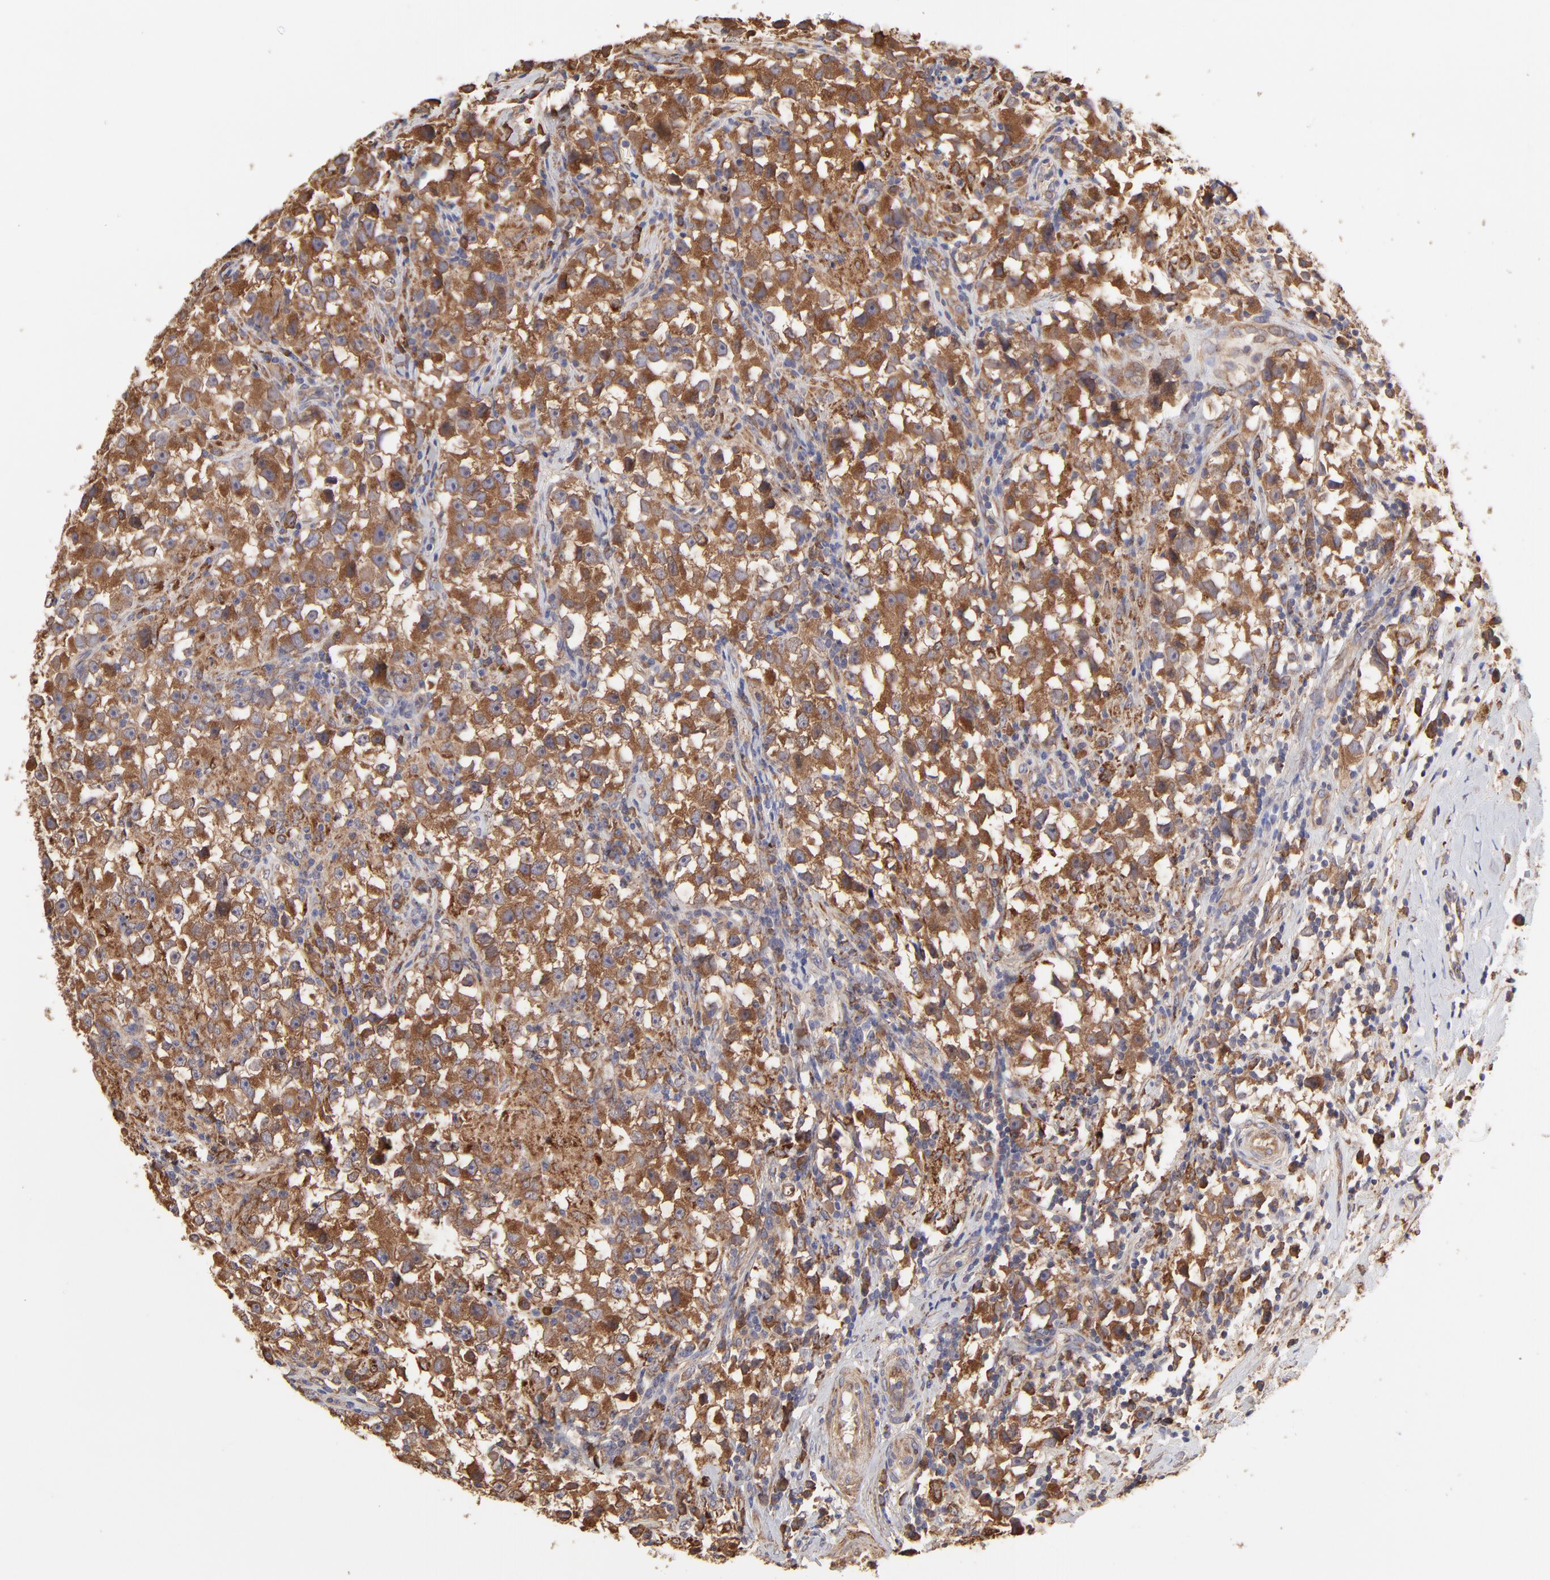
{"staining": {"intensity": "strong", "quantity": ">75%", "location": "cytoplasmic/membranous"}, "tissue": "testis cancer", "cell_type": "Tumor cells", "image_type": "cancer", "snomed": [{"axis": "morphology", "description": "Seminoma, NOS"}, {"axis": "topography", "description": "Testis"}], "caption": "A brown stain labels strong cytoplasmic/membranous staining of a protein in human testis cancer tumor cells. (DAB IHC, brown staining for protein, blue staining for nuclei).", "gene": "PFKM", "patient": {"sex": "male", "age": 33}}